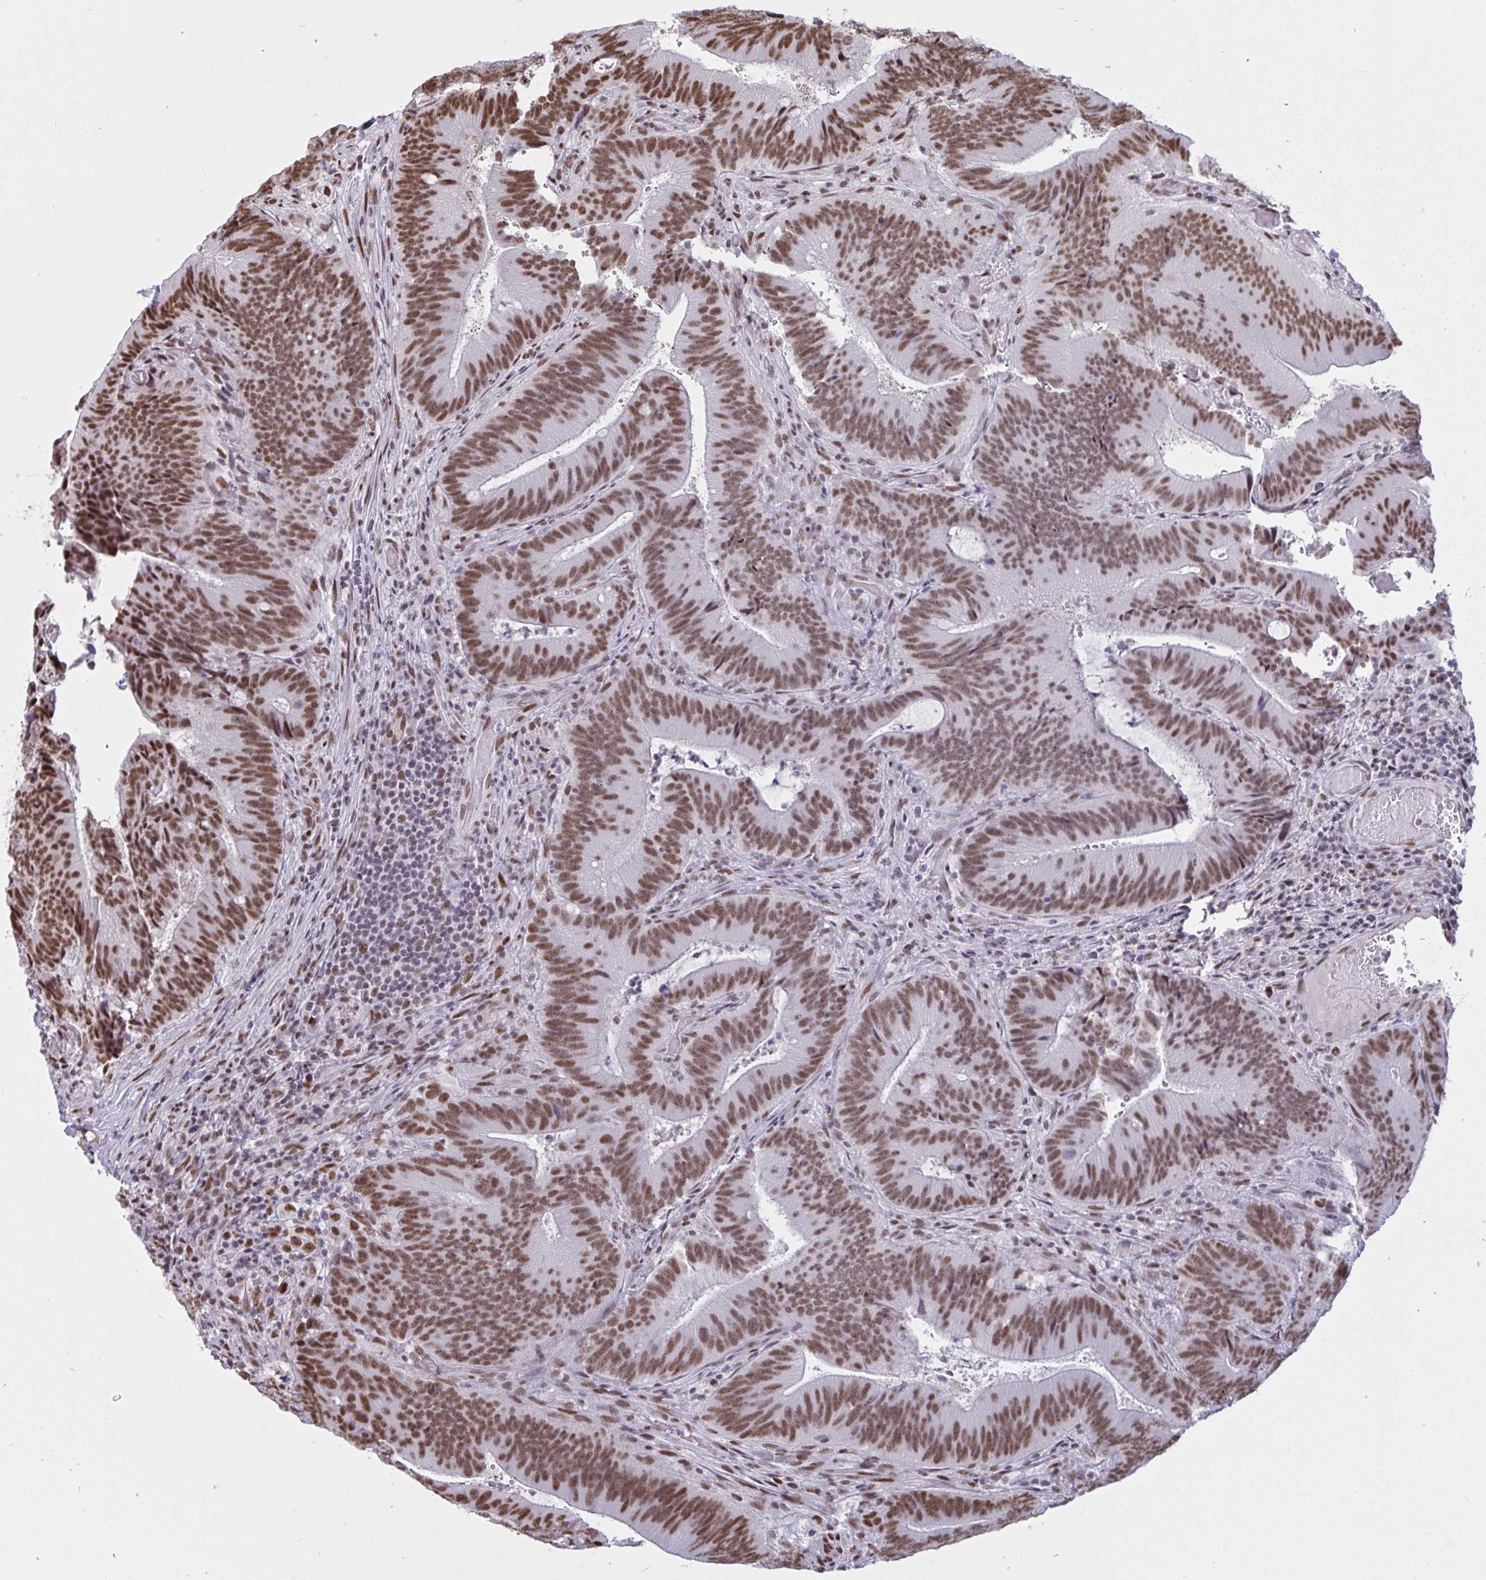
{"staining": {"intensity": "moderate", "quantity": ">75%", "location": "nuclear"}, "tissue": "colorectal cancer", "cell_type": "Tumor cells", "image_type": "cancer", "snomed": [{"axis": "morphology", "description": "Adenocarcinoma, NOS"}, {"axis": "topography", "description": "Colon"}], "caption": "Approximately >75% of tumor cells in colorectal cancer (adenocarcinoma) show moderate nuclear protein positivity as visualized by brown immunohistochemical staining.", "gene": "CBFA2T2", "patient": {"sex": "female", "age": 43}}